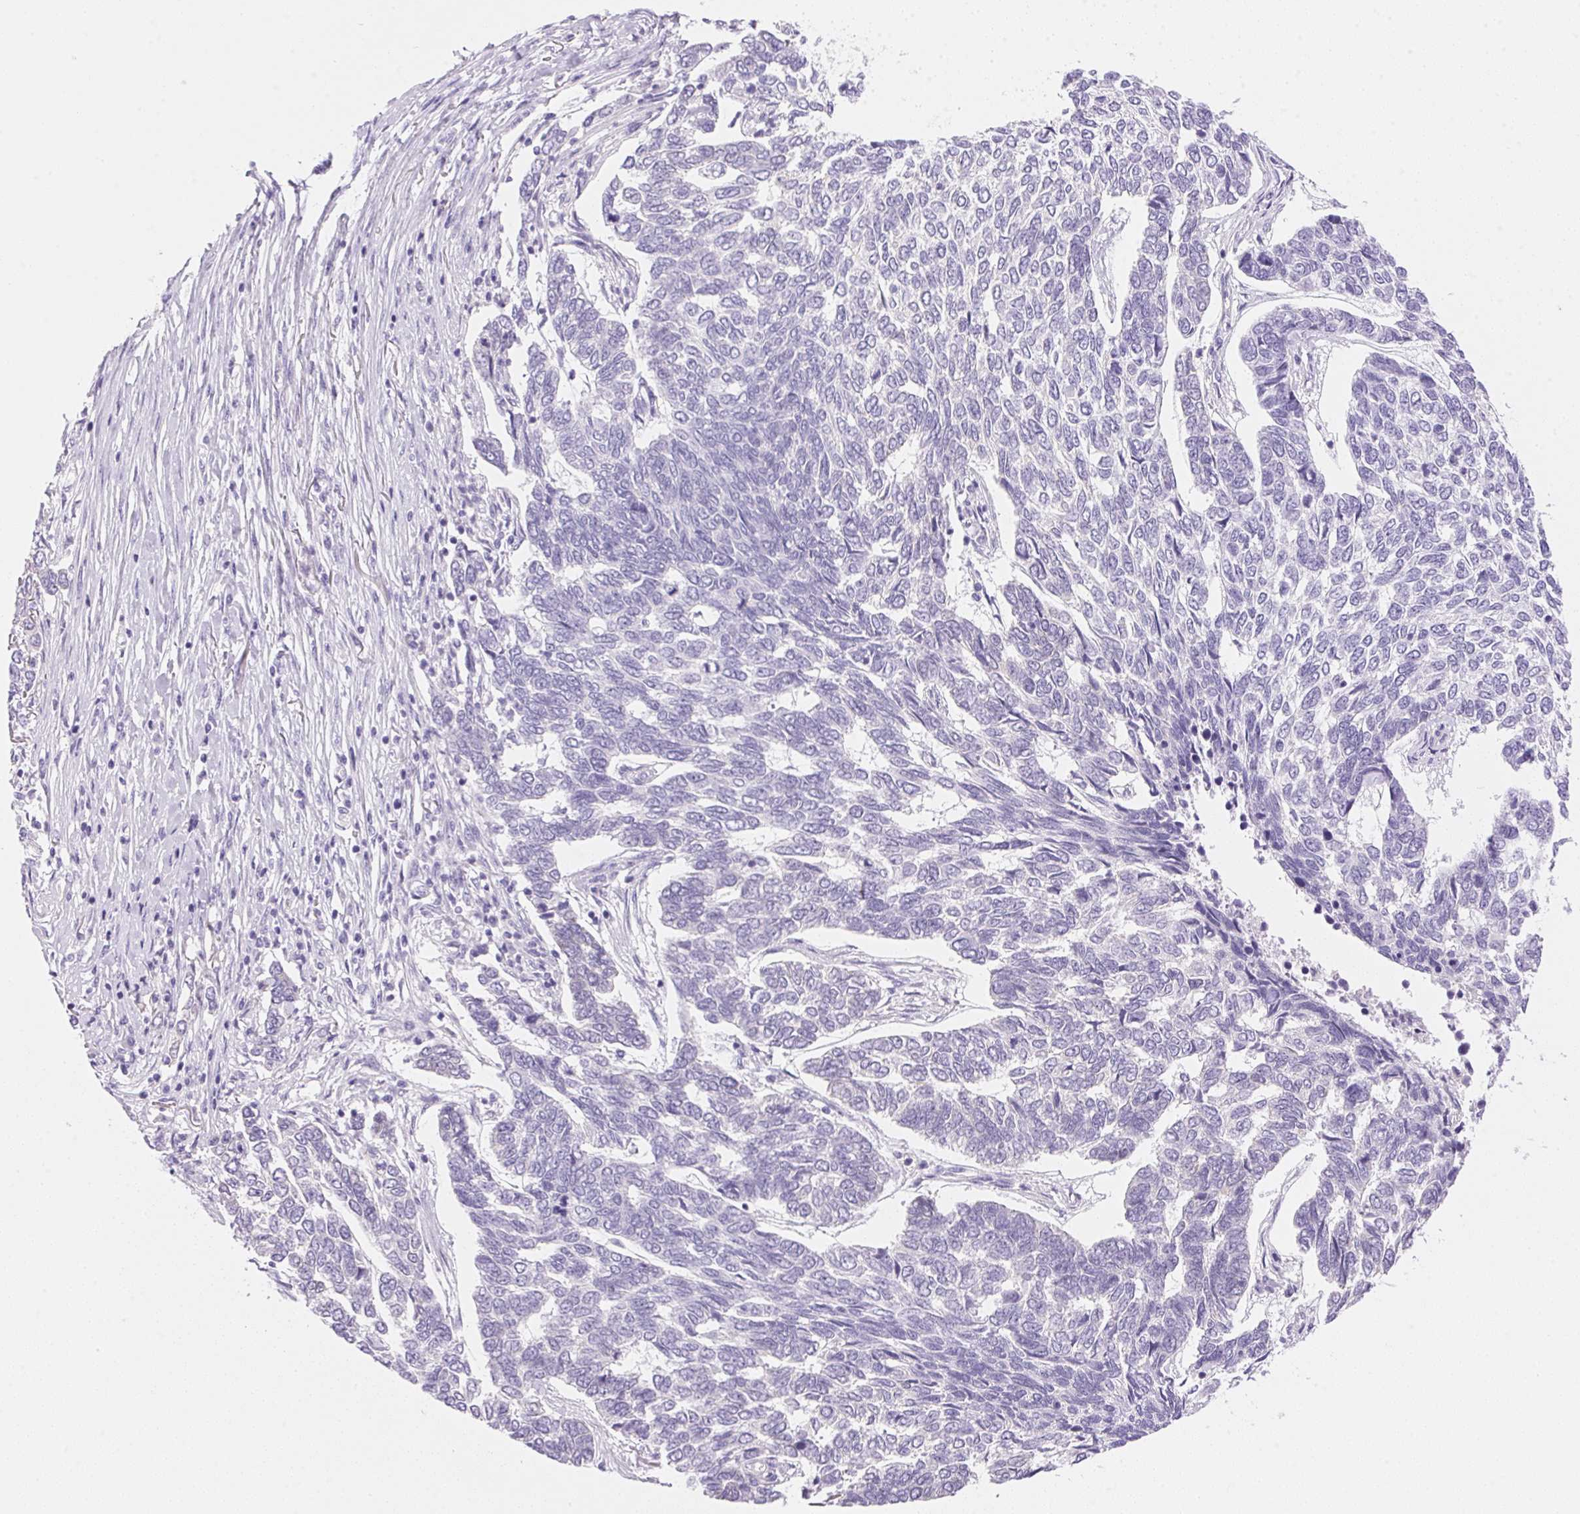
{"staining": {"intensity": "negative", "quantity": "none", "location": "none"}, "tissue": "skin cancer", "cell_type": "Tumor cells", "image_type": "cancer", "snomed": [{"axis": "morphology", "description": "Basal cell carcinoma"}, {"axis": "topography", "description": "Skin"}], "caption": "Immunohistochemistry (IHC) of skin basal cell carcinoma displays no expression in tumor cells.", "gene": "DHCR24", "patient": {"sex": "female", "age": 65}}